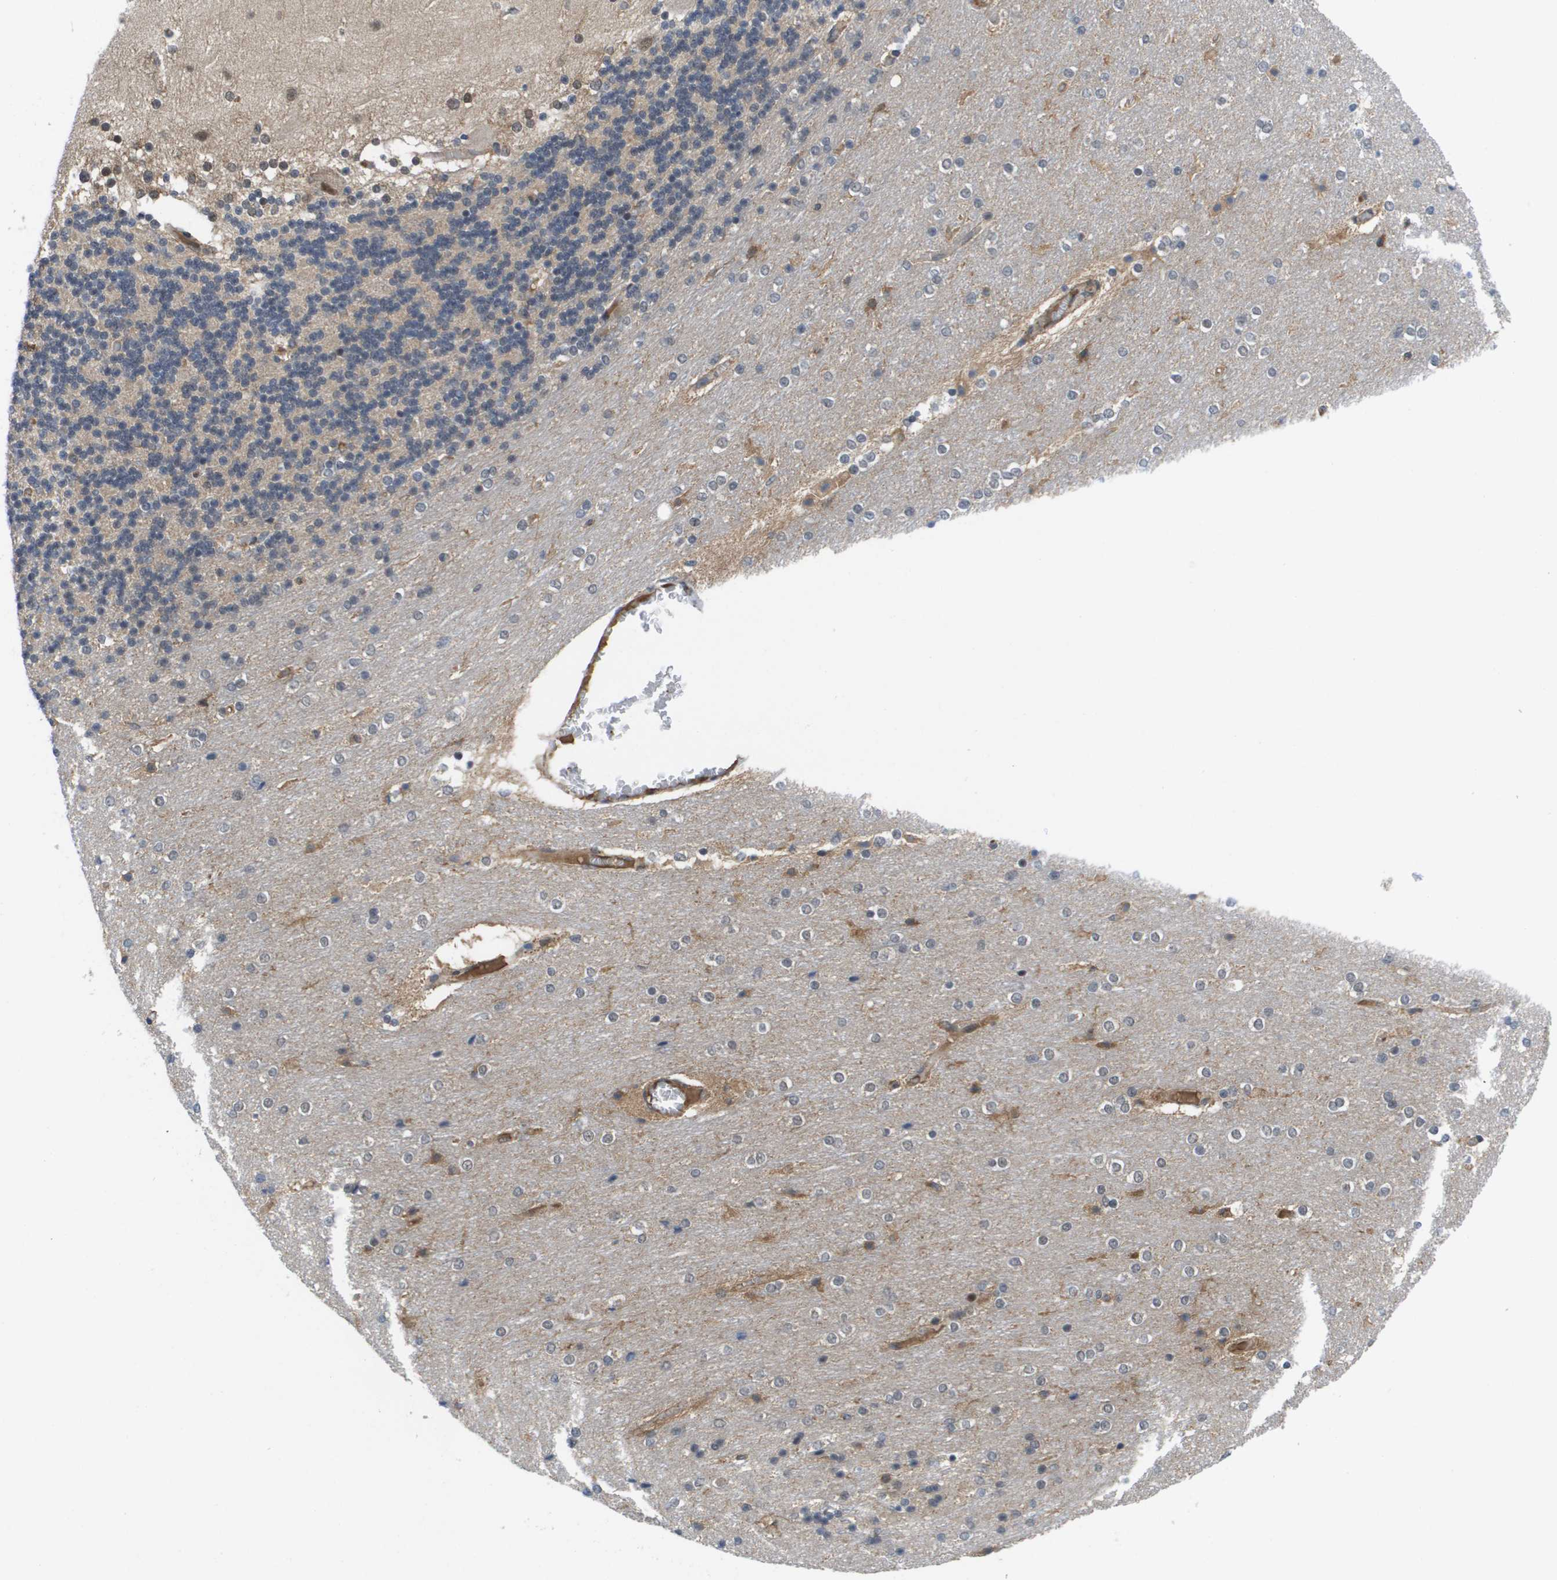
{"staining": {"intensity": "weak", "quantity": "<25%", "location": "cytoplasmic/membranous,nuclear"}, "tissue": "cerebellum", "cell_type": "Cells in granular layer", "image_type": "normal", "snomed": [{"axis": "morphology", "description": "Normal tissue, NOS"}, {"axis": "topography", "description": "Cerebellum"}], "caption": "Protein analysis of normal cerebellum demonstrates no significant expression in cells in granular layer. (DAB immunohistochemistry (IHC) with hematoxylin counter stain).", "gene": "AMBRA1", "patient": {"sex": "female", "age": 54}}